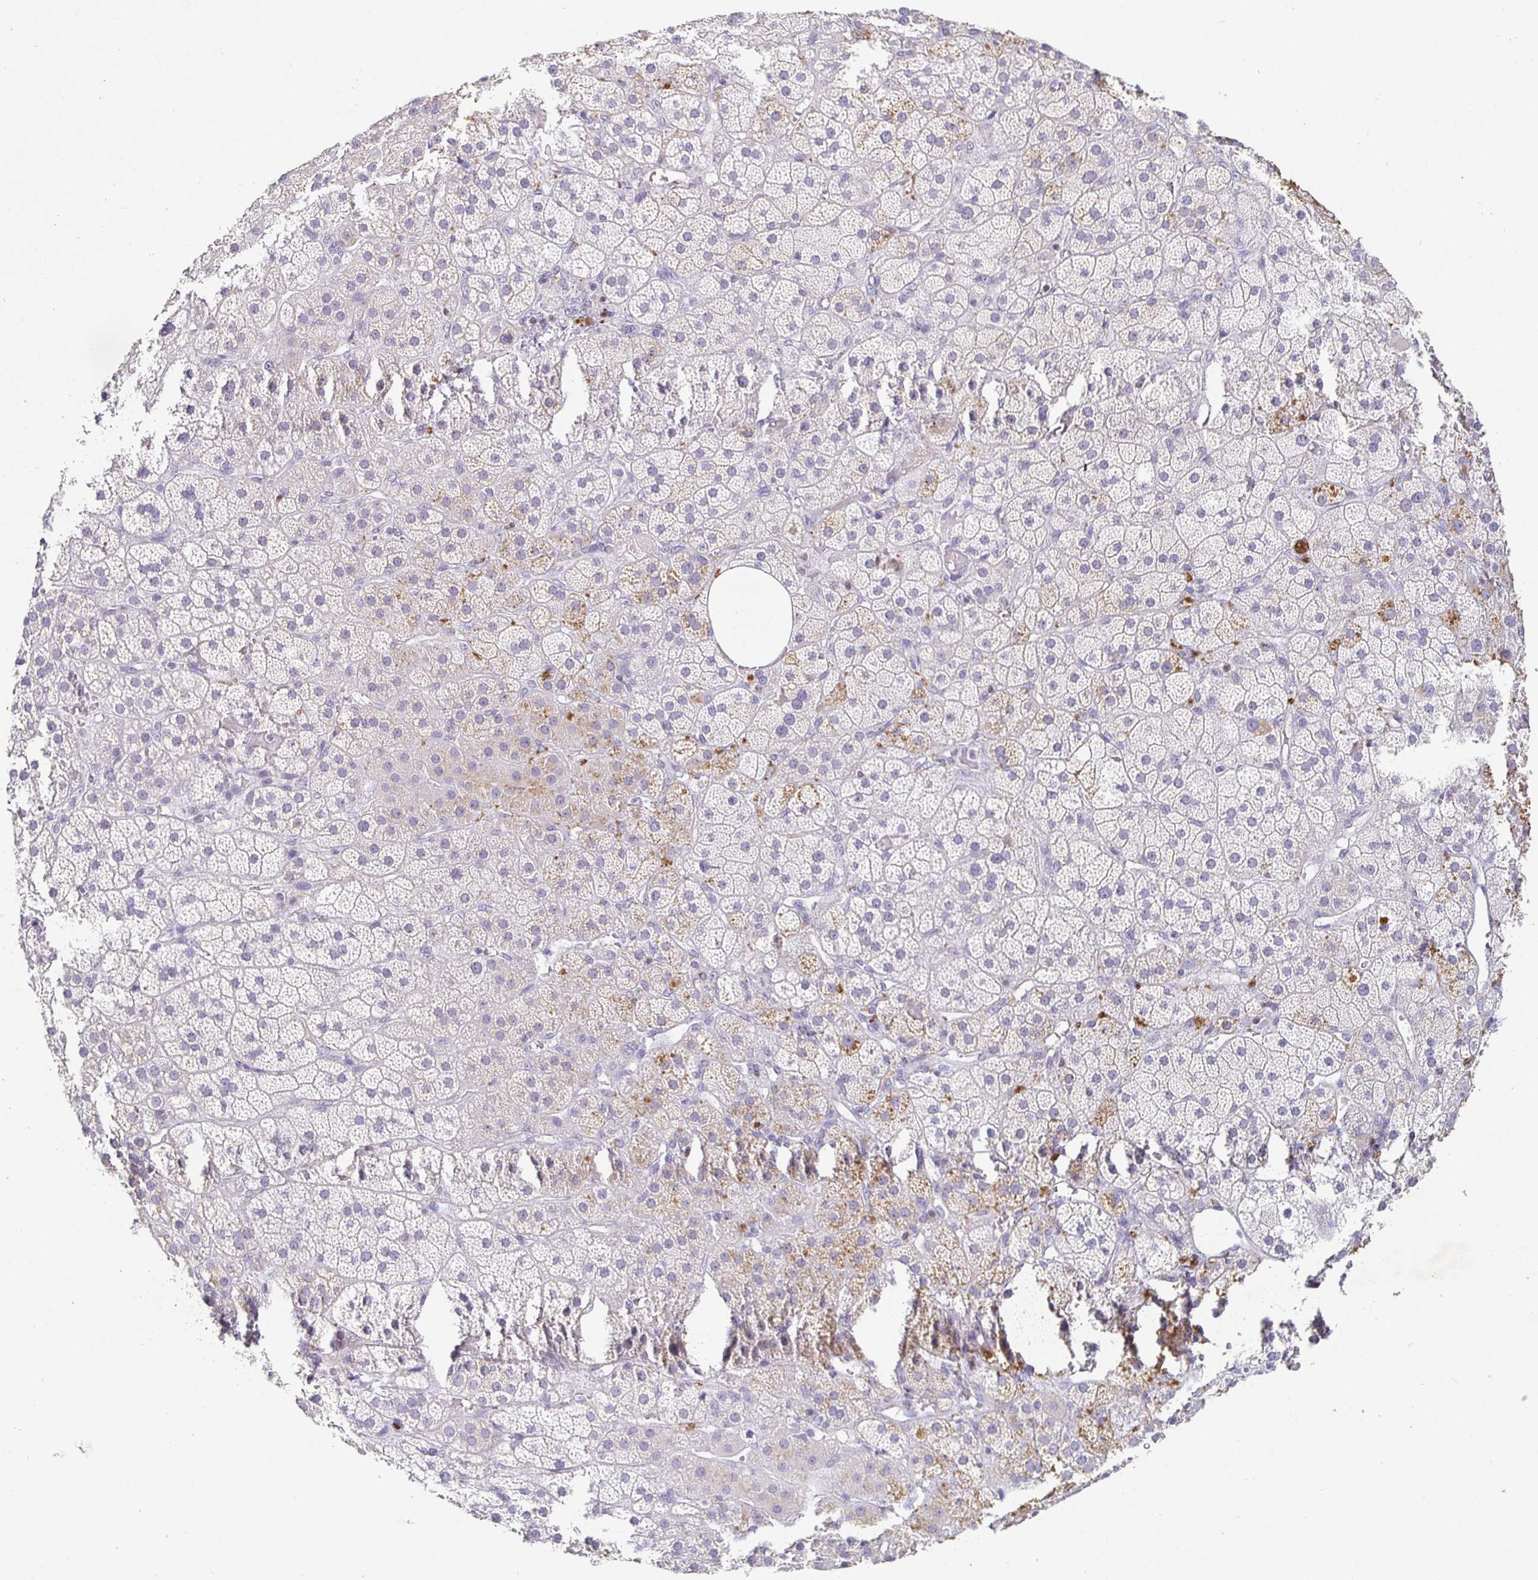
{"staining": {"intensity": "moderate", "quantity": "<25%", "location": "cytoplasmic/membranous"}, "tissue": "adrenal gland", "cell_type": "Glandular cells", "image_type": "normal", "snomed": [{"axis": "morphology", "description": "Normal tissue, NOS"}, {"axis": "topography", "description": "Adrenal gland"}], "caption": "Moderate cytoplasmic/membranous protein staining is seen in about <25% of glandular cells in adrenal gland. (DAB (3,3'-diaminobenzidine) IHC, brown staining for protein, blue staining for nuclei).", "gene": "SATB1", "patient": {"sex": "male", "age": 57}}